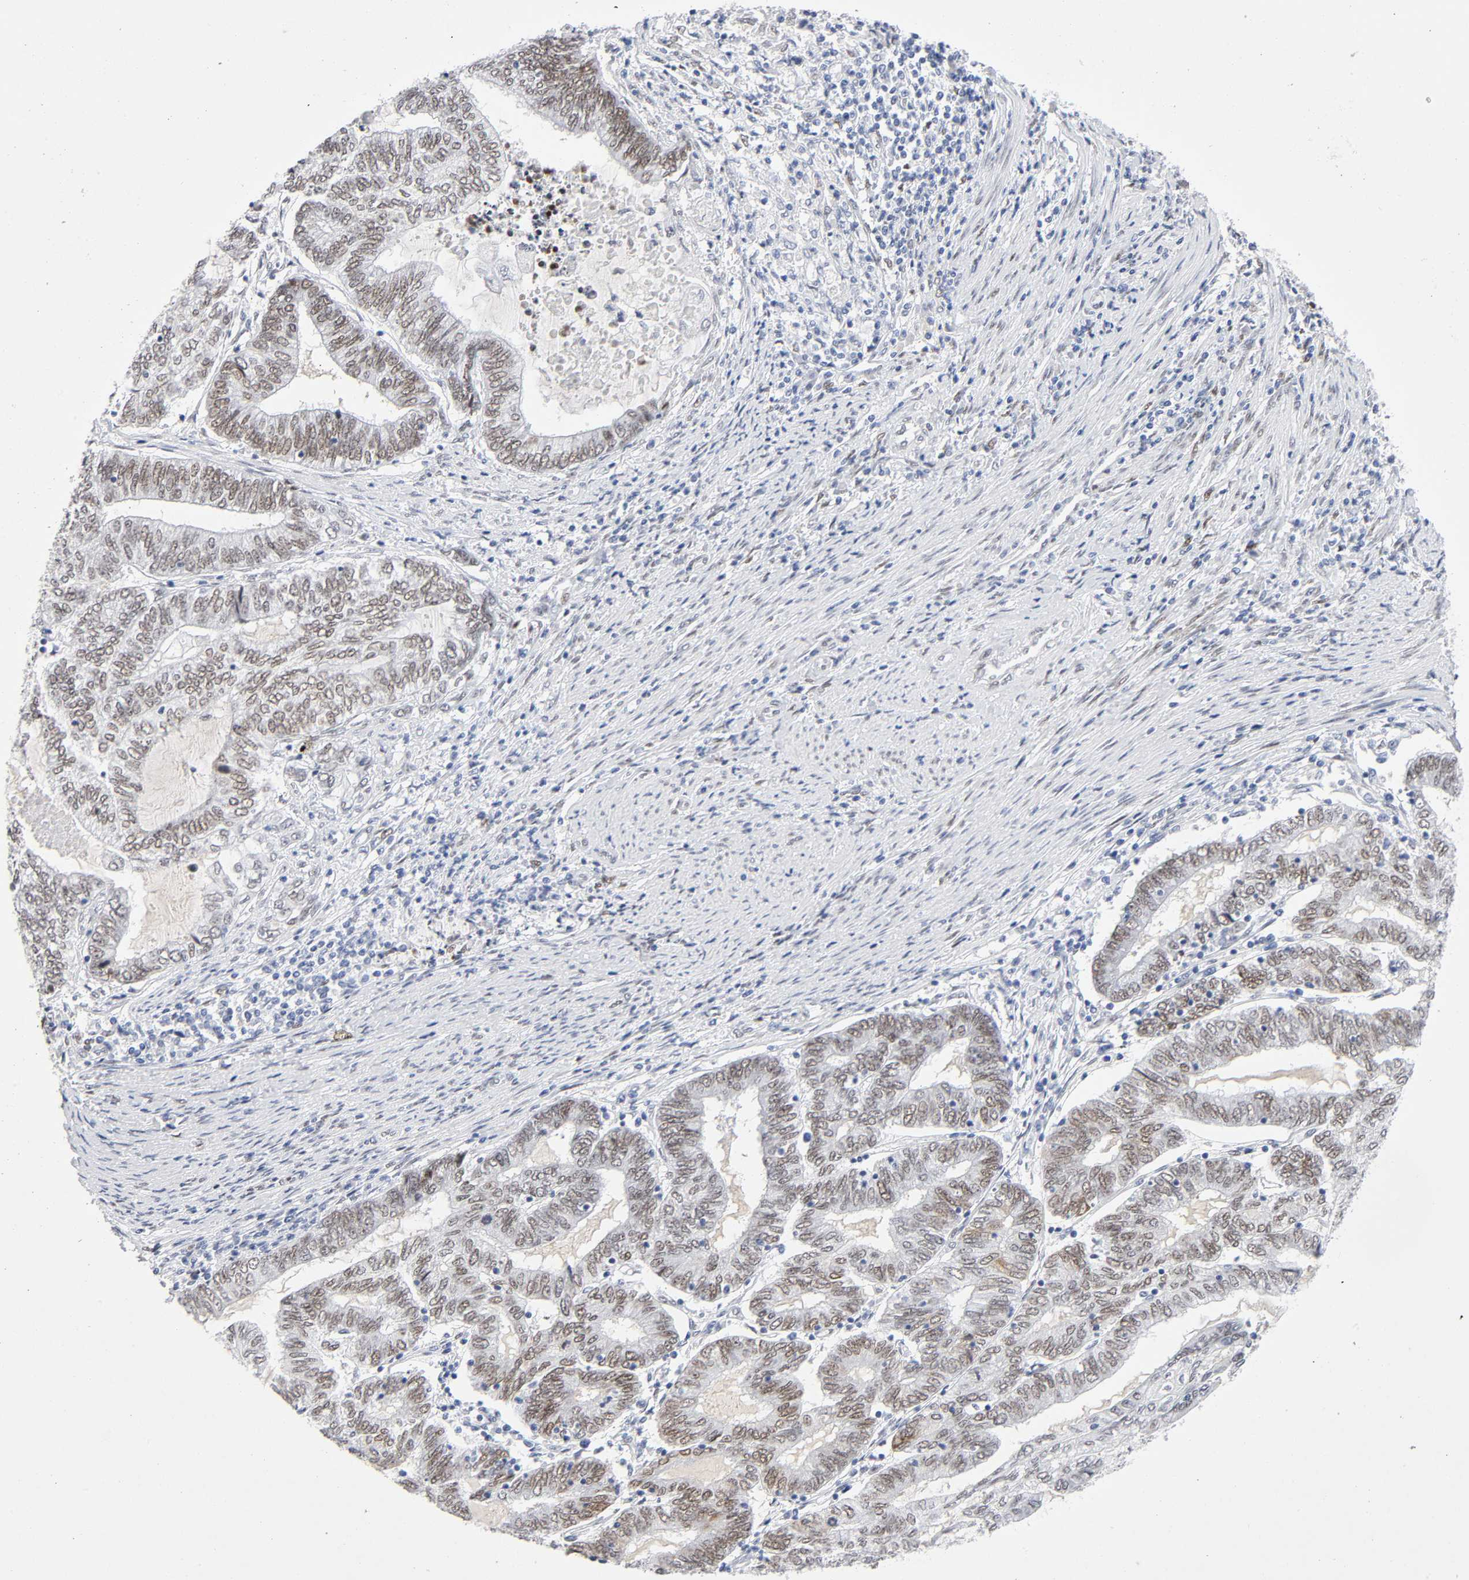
{"staining": {"intensity": "weak", "quantity": ">75%", "location": "nuclear"}, "tissue": "endometrial cancer", "cell_type": "Tumor cells", "image_type": "cancer", "snomed": [{"axis": "morphology", "description": "Adenocarcinoma, NOS"}, {"axis": "topography", "description": "Uterus"}, {"axis": "topography", "description": "Endometrium"}], "caption": "Immunohistochemistry (IHC) staining of endometrial cancer, which displays low levels of weak nuclear staining in about >75% of tumor cells indicating weak nuclear protein staining. The staining was performed using DAB (3,3'-diaminobenzidine) (brown) for protein detection and nuclei were counterstained in hematoxylin (blue).", "gene": "NFIC", "patient": {"sex": "female", "age": 70}}